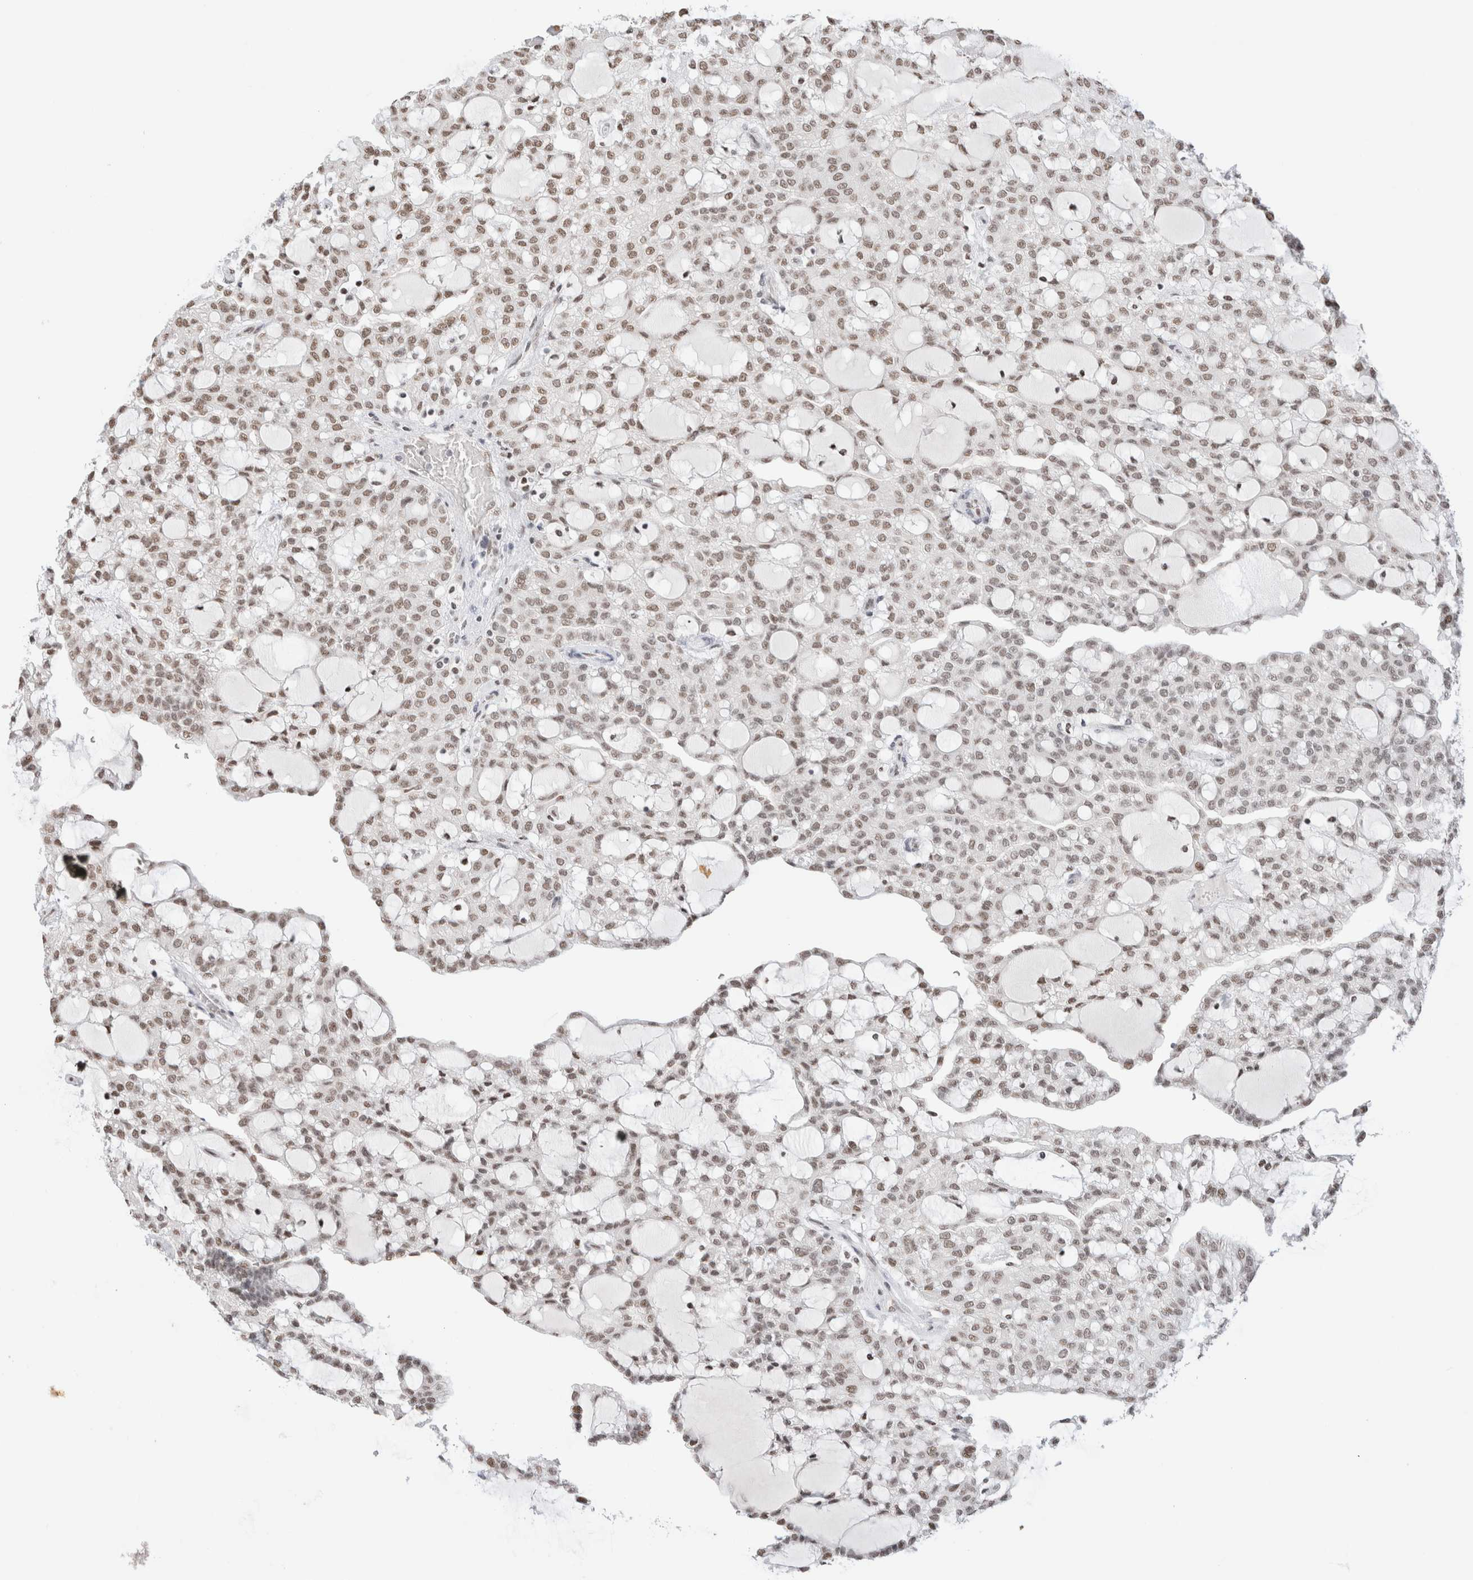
{"staining": {"intensity": "moderate", "quantity": ">75%", "location": "nuclear"}, "tissue": "renal cancer", "cell_type": "Tumor cells", "image_type": "cancer", "snomed": [{"axis": "morphology", "description": "Adenocarcinoma, NOS"}, {"axis": "topography", "description": "Kidney"}], "caption": "Immunohistochemistry of human renal cancer (adenocarcinoma) reveals medium levels of moderate nuclear staining in about >75% of tumor cells.", "gene": "SUPT3H", "patient": {"sex": "male", "age": 63}}